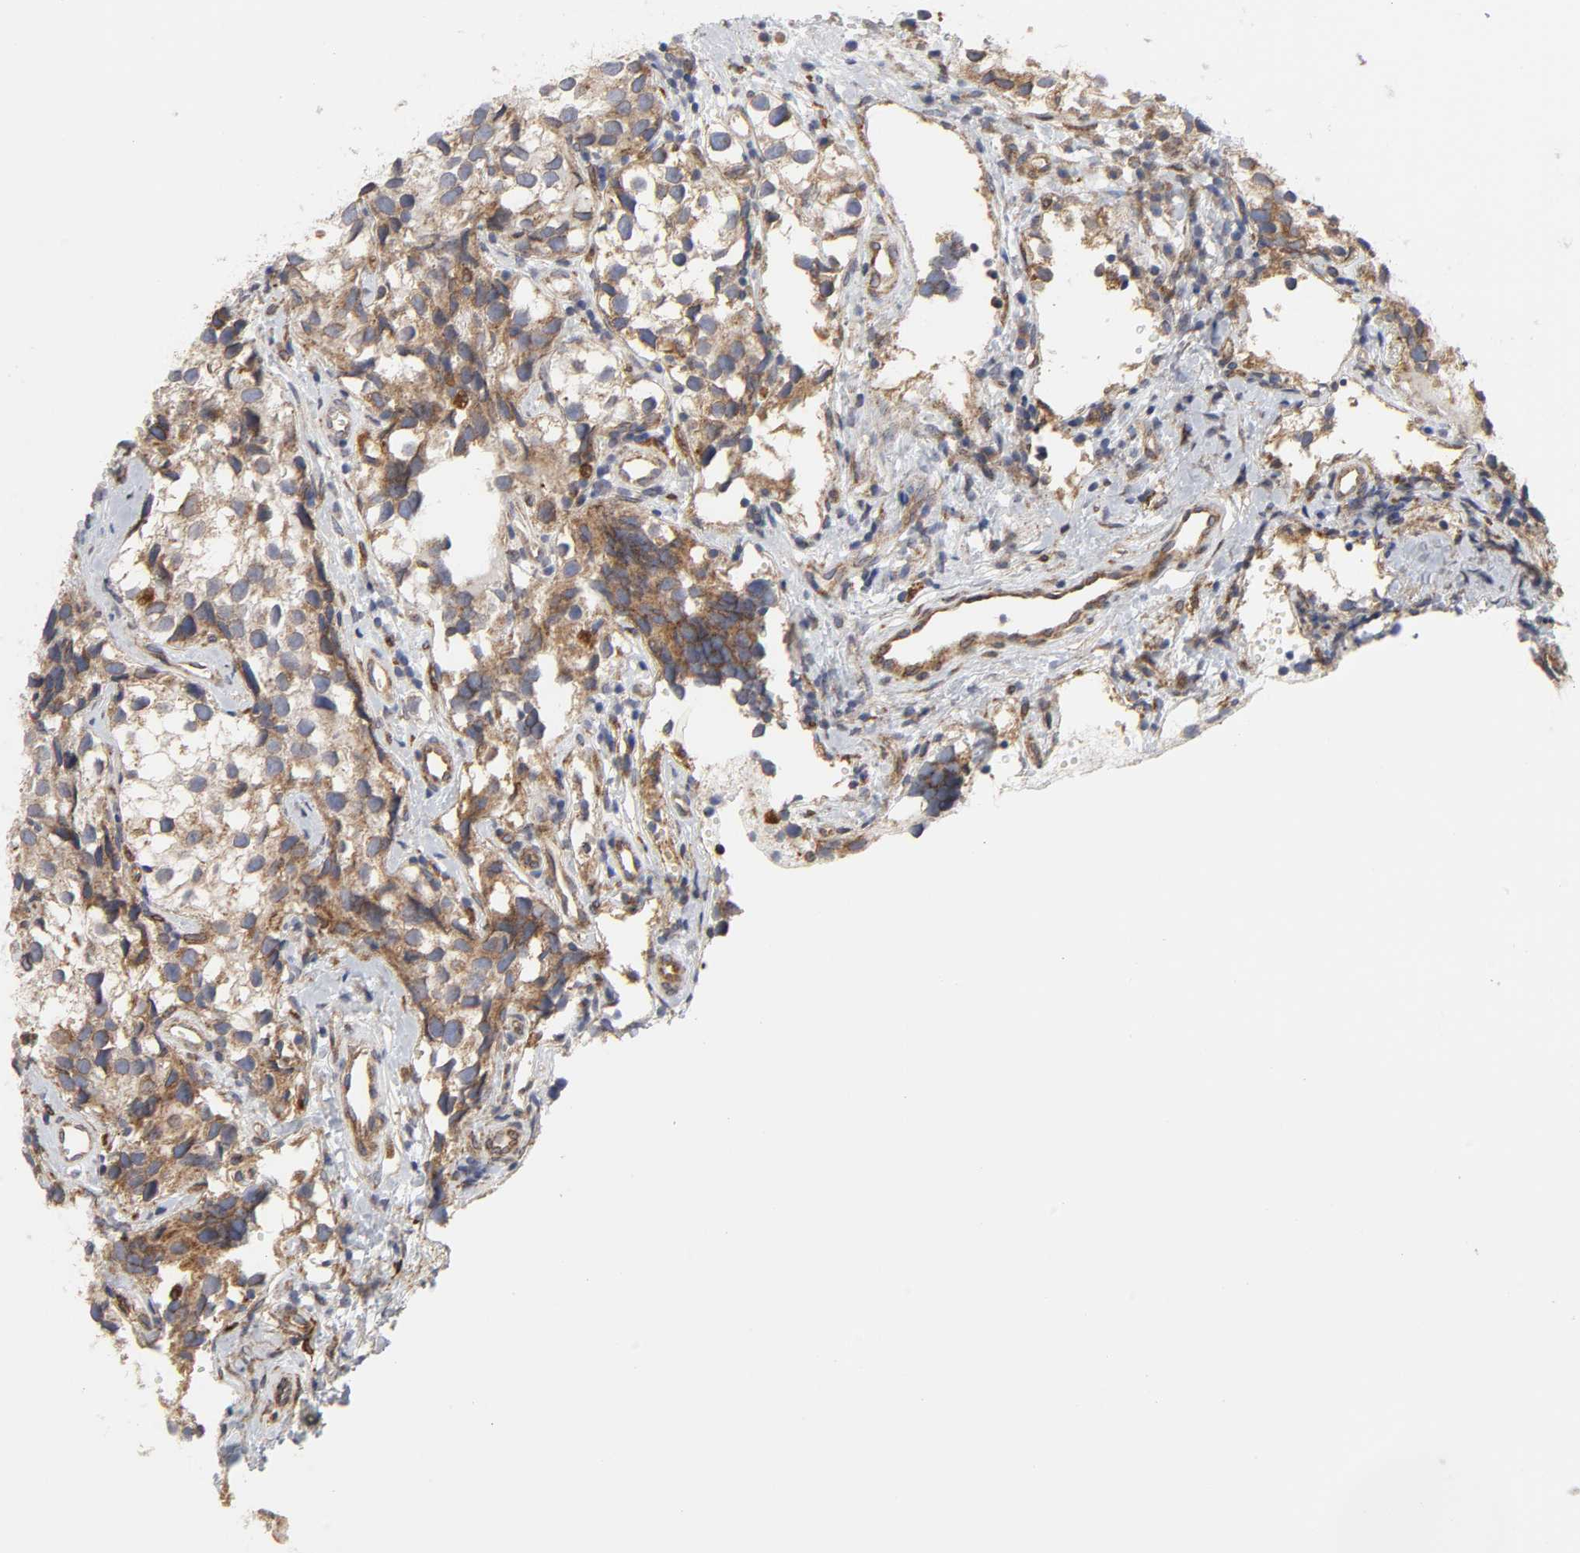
{"staining": {"intensity": "strong", "quantity": ">75%", "location": "cytoplasmic/membranous"}, "tissue": "testis cancer", "cell_type": "Tumor cells", "image_type": "cancer", "snomed": [{"axis": "morphology", "description": "Seminoma, NOS"}, {"axis": "topography", "description": "Testis"}], "caption": "Immunohistochemistry staining of seminoma (testis), which demonstrates high levels of strong cytoplasmic/membranous positivity in about >75% of tumor cells indicating strong cytoplasmic/membranous protein expression. The staining was performed using DAB (3,3'-diaminobenzidine) (brown) for protein detection and nuclei were counterstained in hematoxylin (blue).", "gene": "POR", "patient": {"sex": "male", "age": 39}}